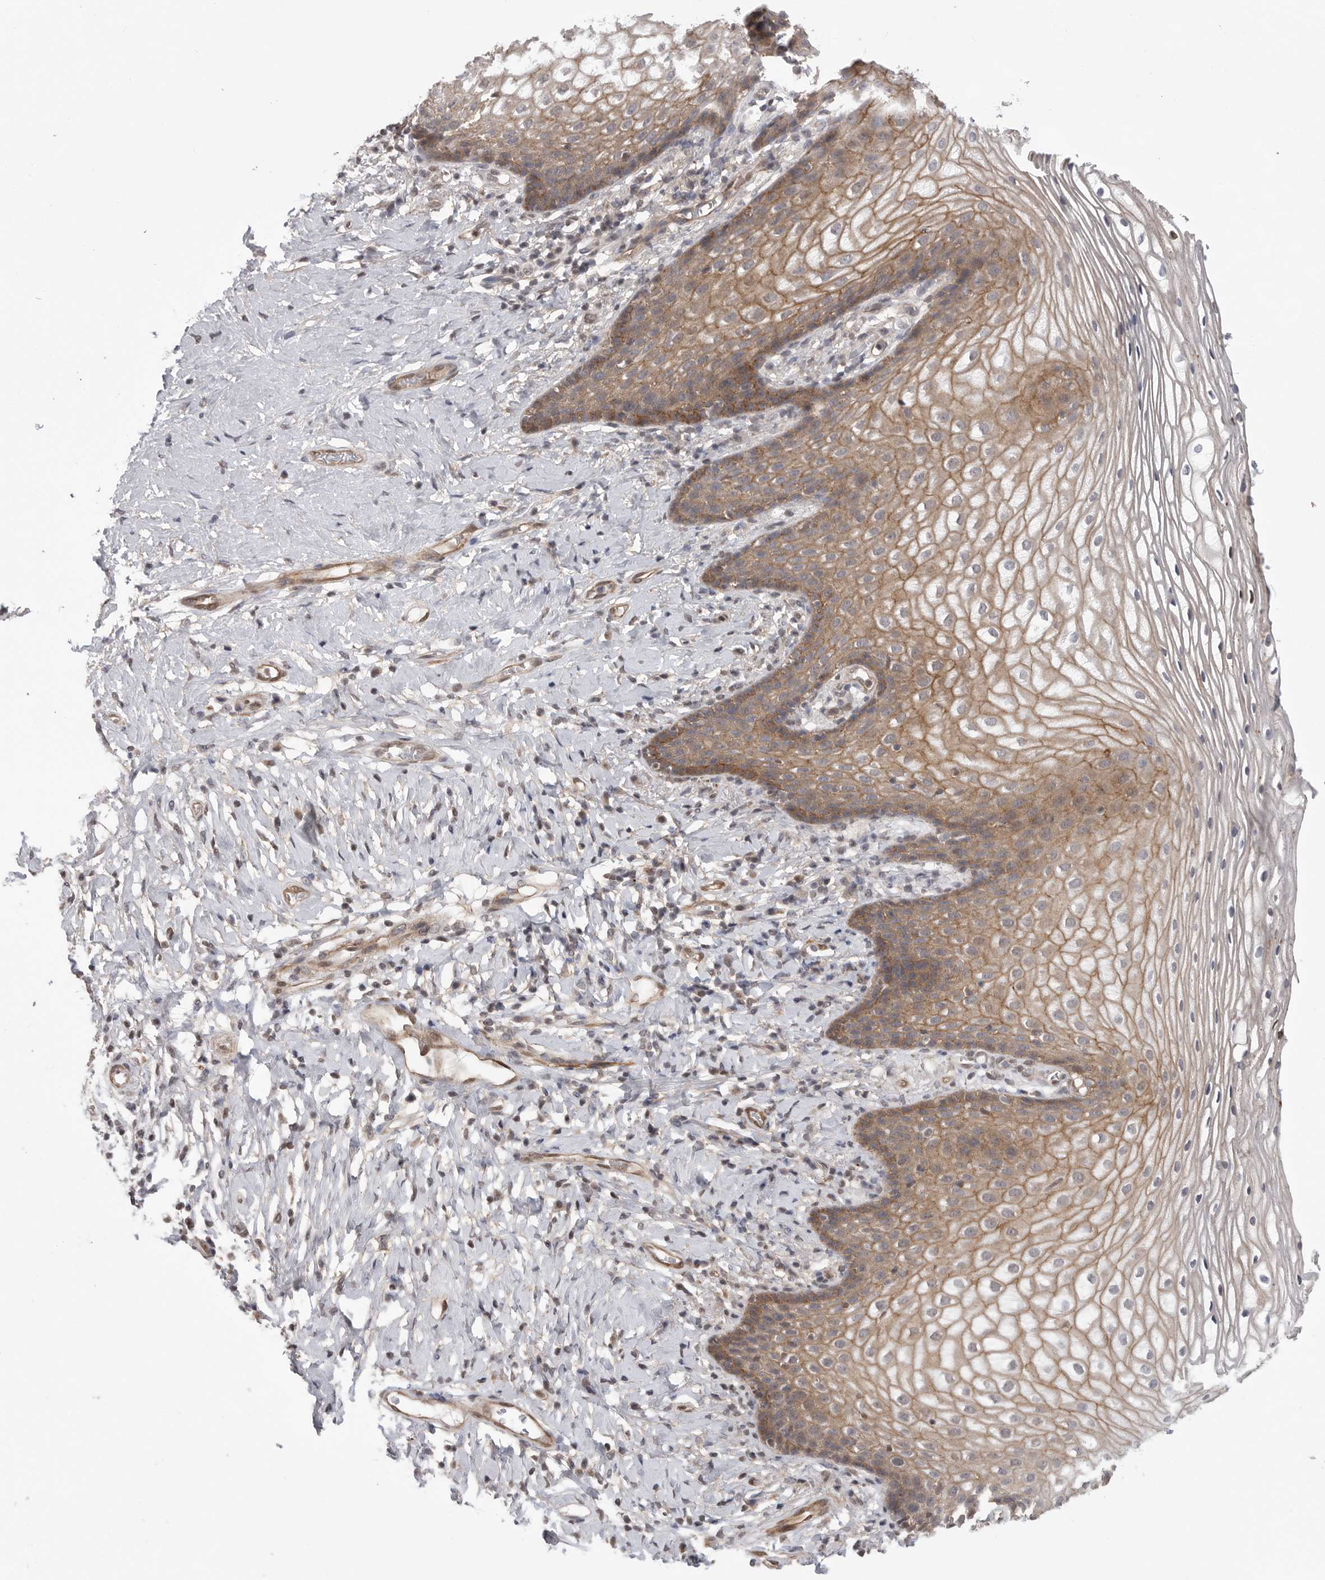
{"staining": {"intensity": "moderate", "quantity": ">75%", "location": "cytoplasmic/membranous"}, "tissue": "vagina", "cell_type": "Squamous epithelial cells", "image_type": "normal", "snomed": [{"axis": "morphology", "description": "Normal tissue, NOS"}, {"axis": "topography", "description": "Vagina"}], "caption": "DAB immunohistochemical staining of normal human vagina displays moderate cytoplasmic/membranous protein expression in about >75% of squamous epithelial cells. (brown staining indicates protein expression, while blue staining denotes nuclei).", "gene": "NECTIN1", "patient": {"sex": "female", "age": 60}}